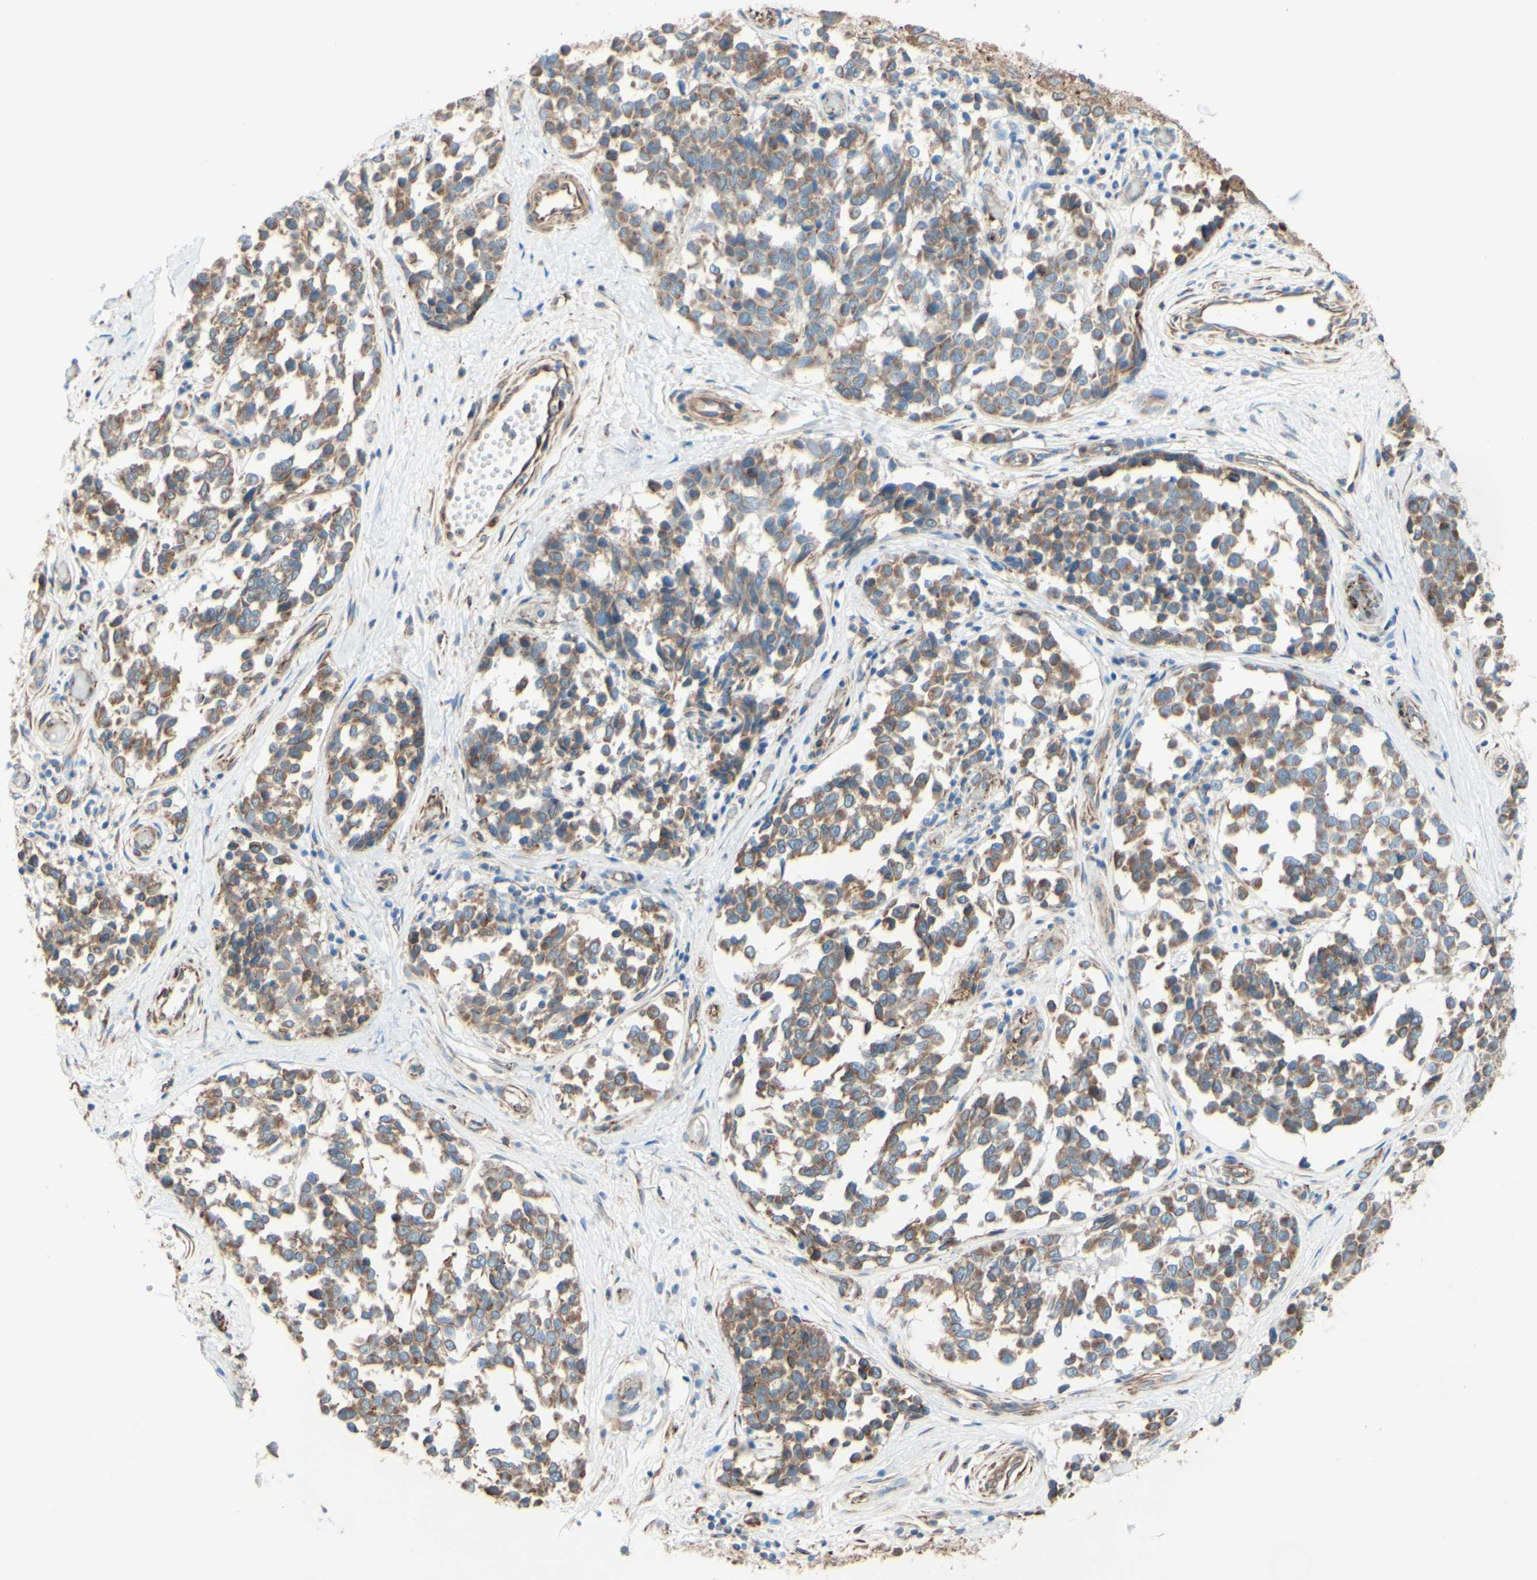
{"staining": {"intensity": "weak", "quantity": ">75%", "location": "cytoplasmic/membranous"}, "tissue": "melanoma", "cell_type": "Tumor cells", "image_type": "cancer", "snomed": [{"axis": "morphology", "description": "Malignant melanoma, NOS"}, {"axis": "topography", "description": "Skin"}], "caption": "Melanoma tissue demonstrates weak cytoplasmic/membranous positivity in about >75% of tumor cells", "gene": "ENDOD1", "patient": {"sex": "female", "age": 64}}